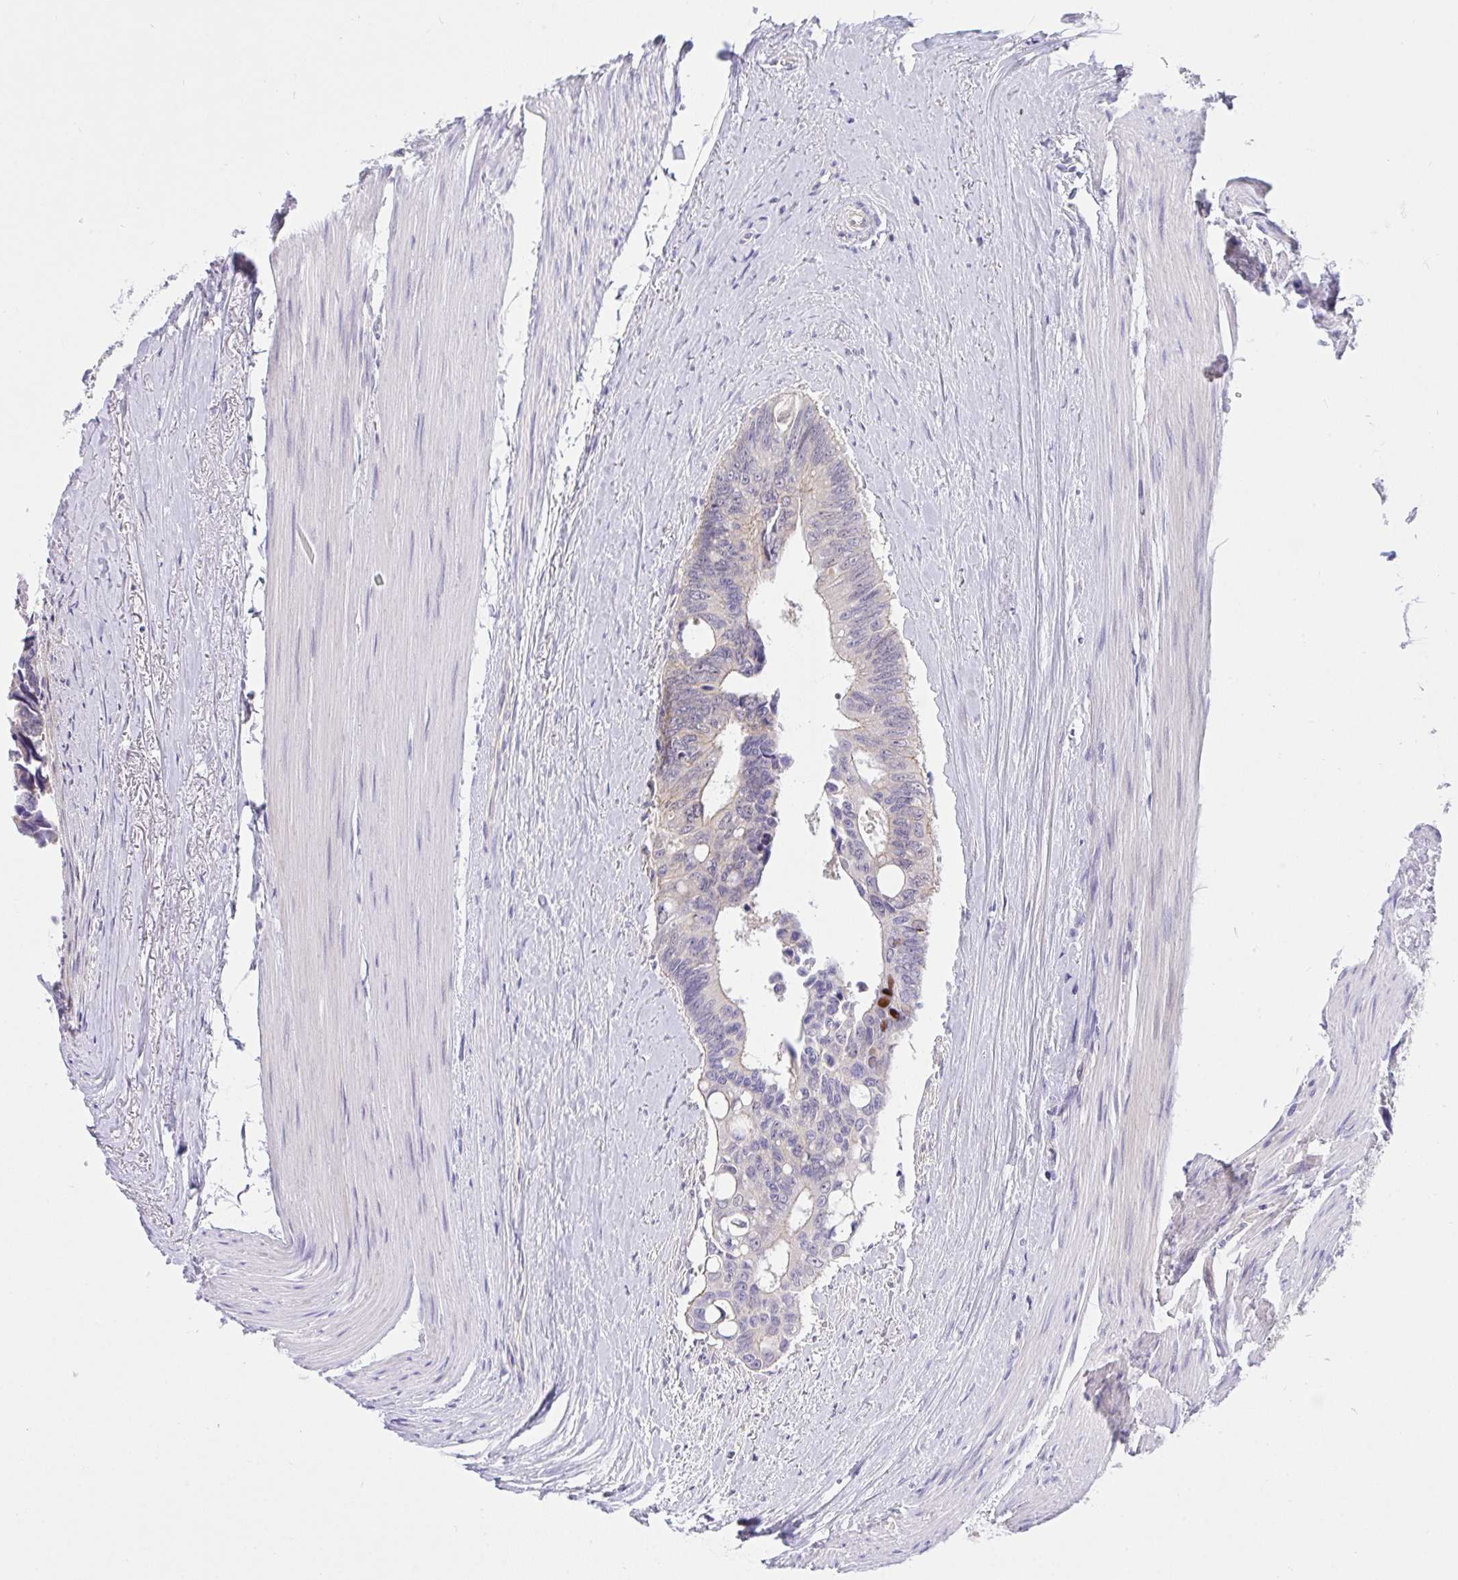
{"staining": {"intensity": "negative", "quantity": "none", "location": "none"}, "tissue": "colorectal cancer", "cell_type": "Tumor cells", "image_type": "cancer", "snomed": [{"axis": "morphology", "description": "Adenocarcinoma, NOS"}, {"axis": "topography", "description": "Rectum"}], "caption": "A histopathology image of colorectal cancer (adenocarcinoma) stained for a protein reveals no brown staining in tumor cells.", "gene": "HOXD12", "patient": {"sex": "male", "age": 76}}